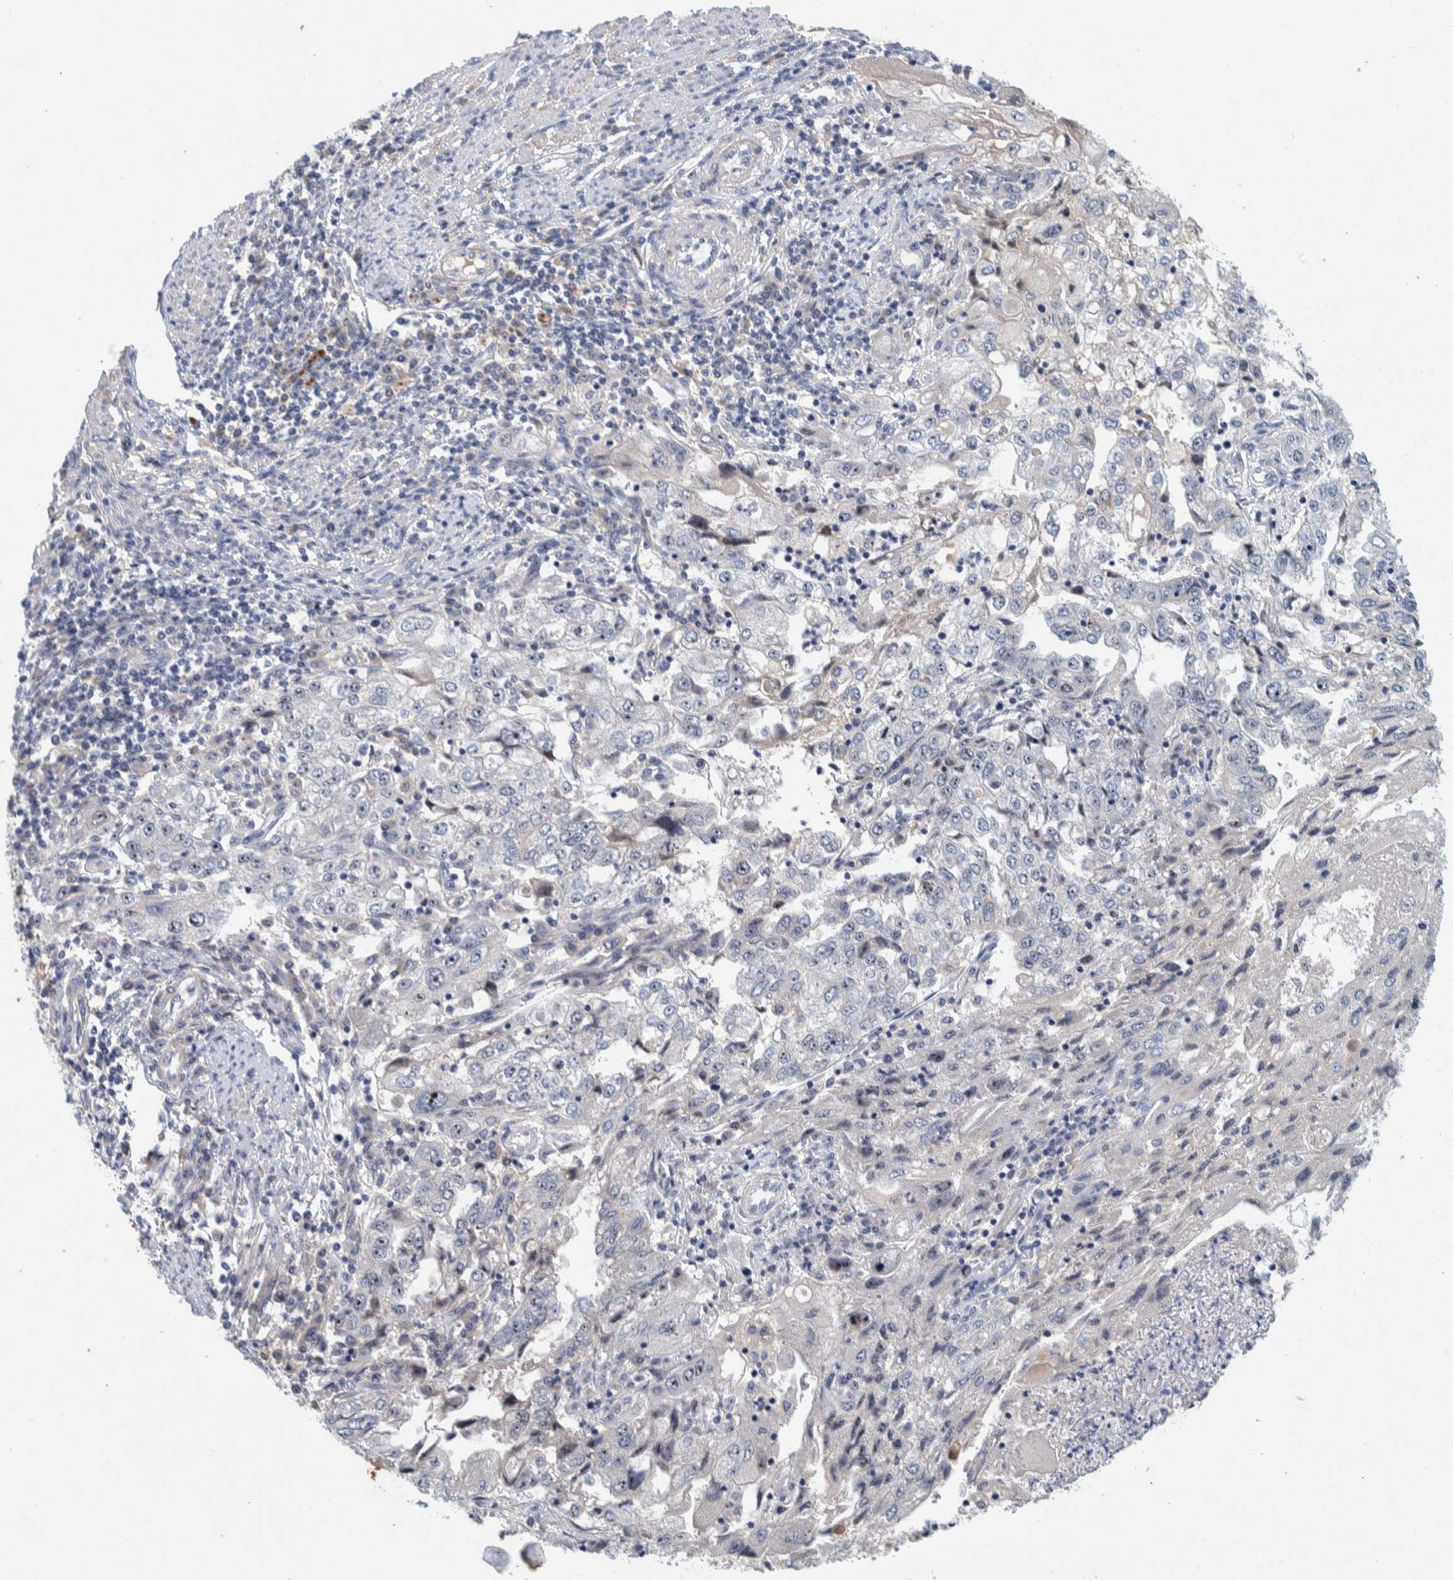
{"staining": {"intensity": "moderate", "quantity": "<25%", "location": "nuclear"}, "tissue": "endometrial cancer", "cell_type": "Tumor cells", "image_type": "cancer", "snomed": [{"axis": "morphology", "description": "Adenocarcinoma, NOS"}, {"axis": "topography", "description": "Endometrium"}], "caption": "Immunohistochemical staining of human endometrial cancer (adenocarcinoma) reveals low levels of moderate nuclear staining in approximately <25% of tumor cells.", "gene": "NOL11", "patient": {"sex": "female", "age": 49}}